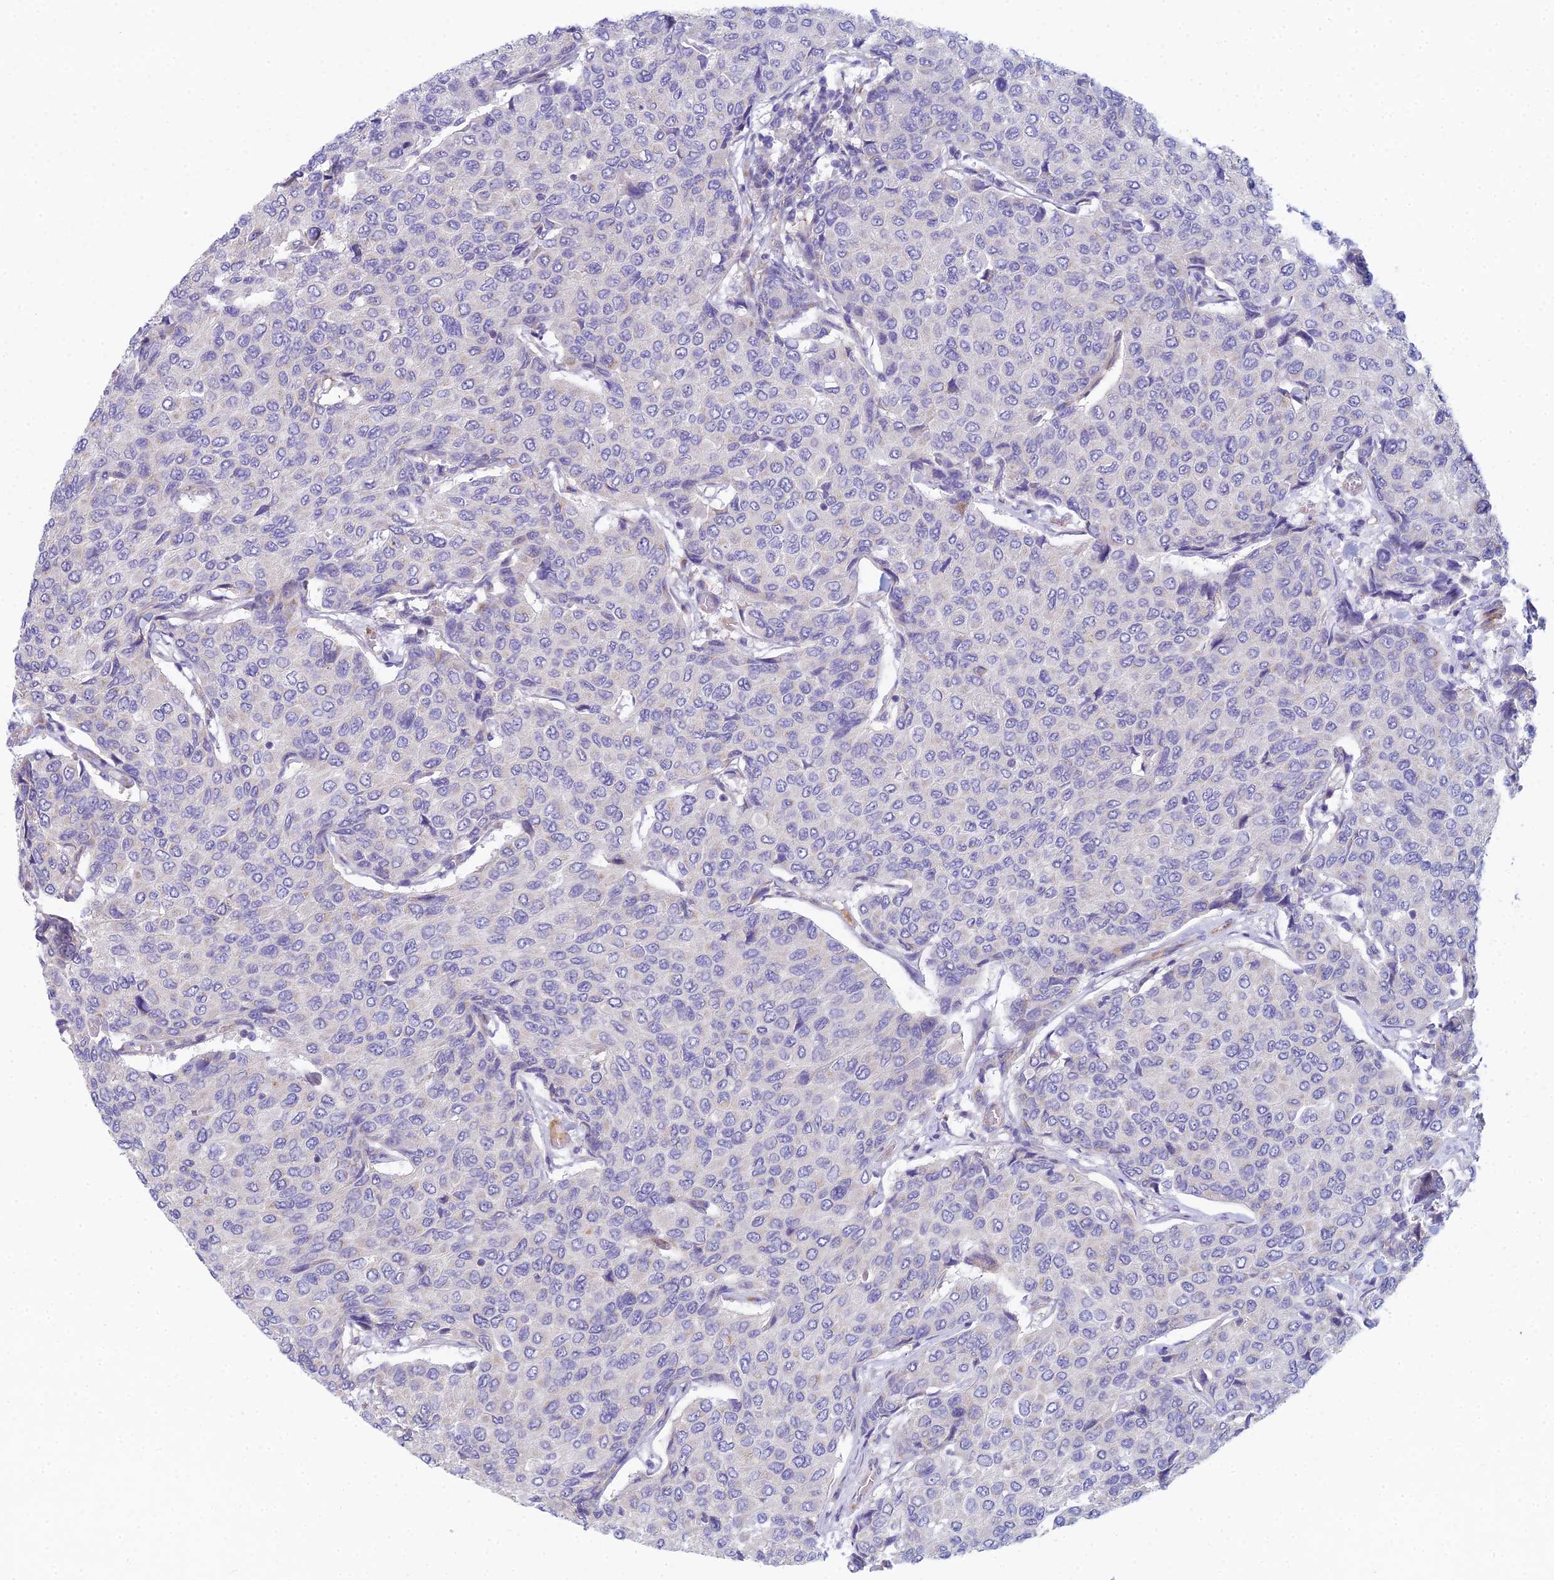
{"staining": {"intensity": "negative", "quantity": "none", "location": "none"}, "tissue": "breast cancer", "cell_type": "Tumor cells", "image_type": "cancer", "snomed": [{"axis": "morphology", "description": "Duct carcinoma"}, {"axis": "topography", "description": "Breast"}], "caption": "Tumor cells are negative for brown protein staining in breast cancer.", "gene": "ZNF564", "patient": {"sex": "female", "age": 55}}